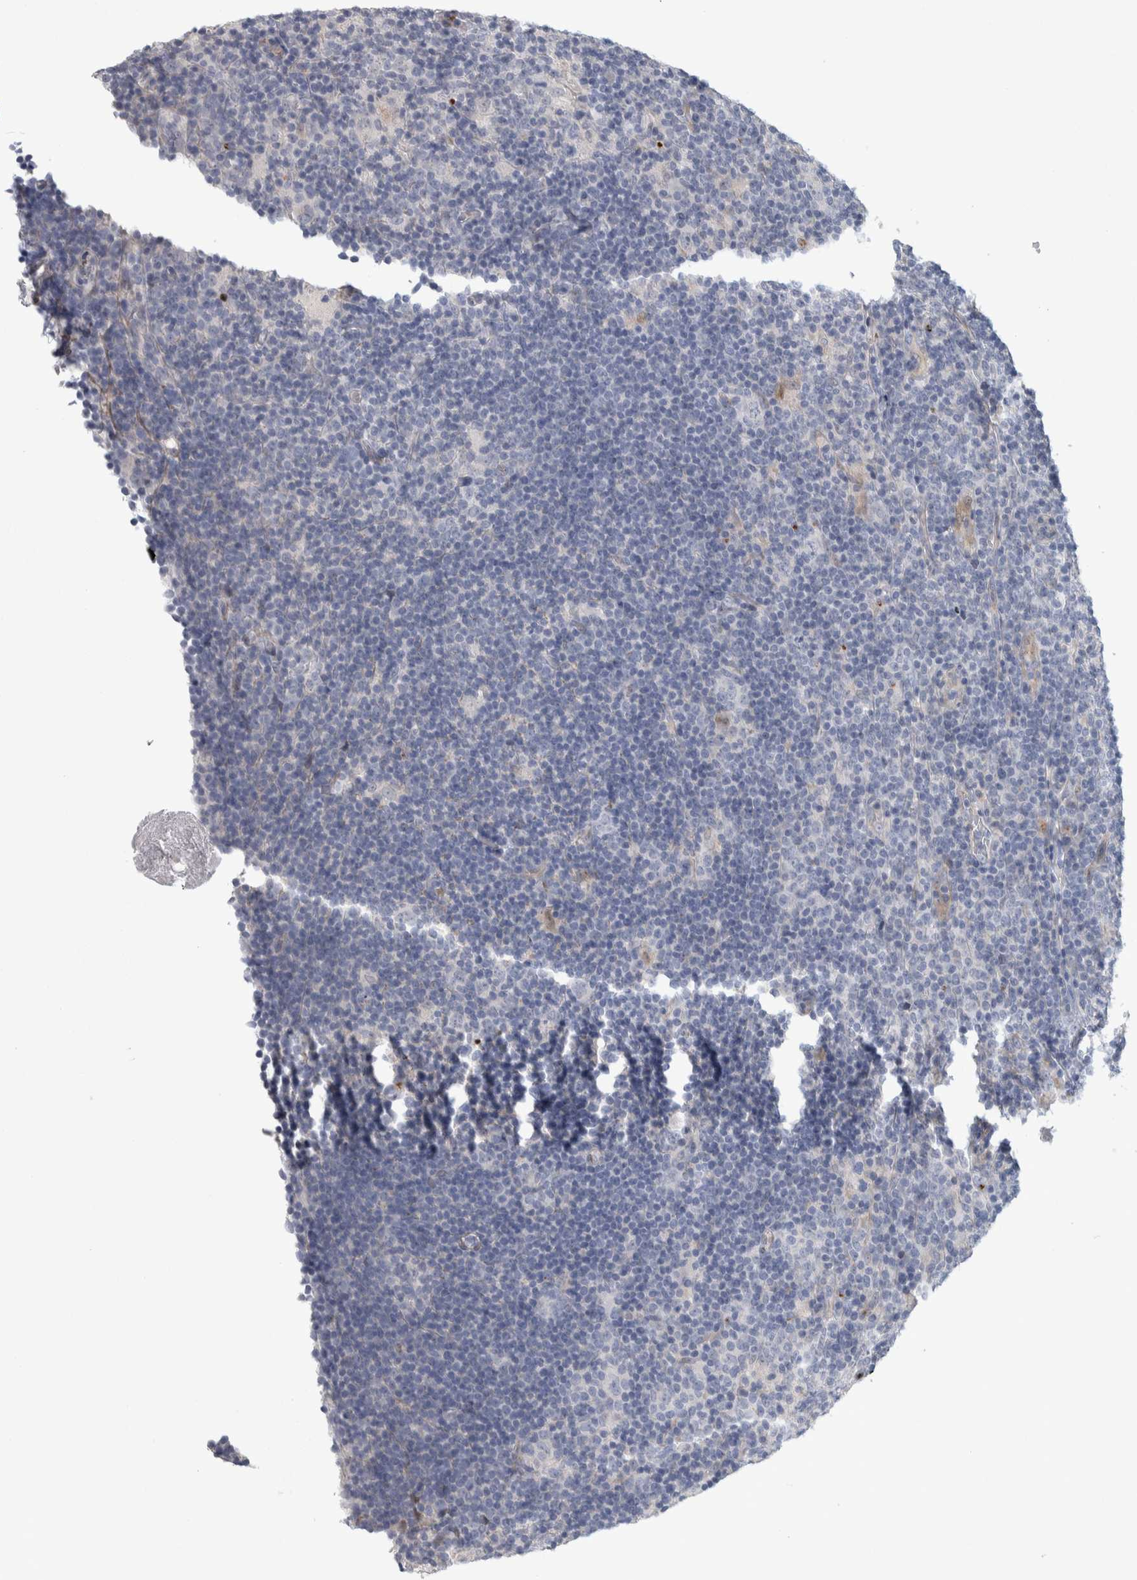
{"staining": {"intensity": "negative", "quantity": "none", "location": "none"}, "tissue": "lymphoma", "cell_type": "Tumor cells", "image_type": "cancer", "snomed": [{"axis": "morphology", "description": "Hodgkin's disease, NOS"}, {"axis": "topography", "description": "Lymph node"}], "caption": "Protein analysis of lymphoma demonstrates no significant staining in tumor cells. Brightfield microscopy of immunohistochemistry stained with DAB (3,3'-diaminobenzidine) (brown) and hematoxylin (blue), captured at high magnification.", "gene": "PSMG3", "patient": {"sex": "female", "age": 57}}